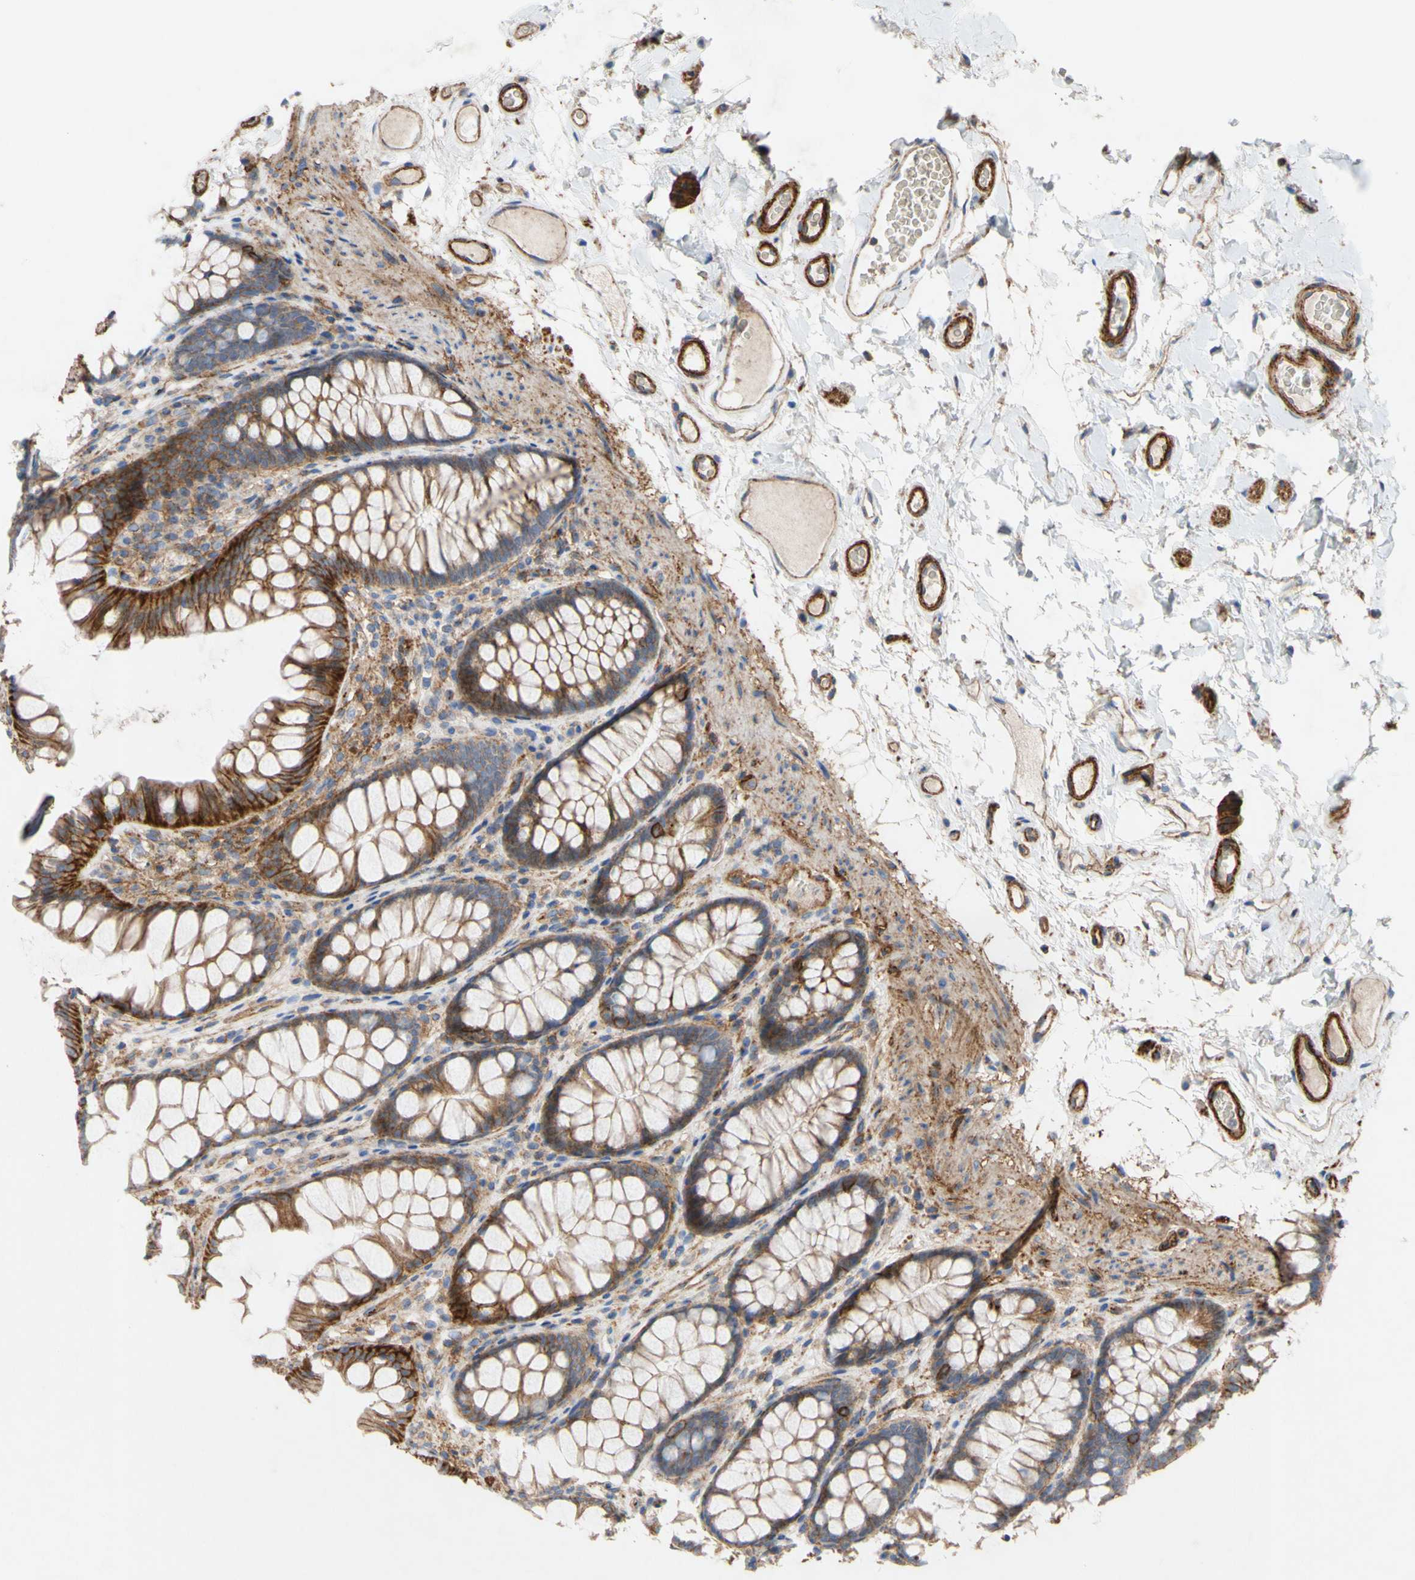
{"staining": {"intensity": "strong", "quantity": ">75%", "location": "cytoplasmic/membranous"}, "tissue": "colon", "cell_type": "Endothelial cells", "image_type": "normal", "snomed": [{"axis": "morphology", "description": "Normal tissue, NOS"}, {"axis": "topography", "description": "Colon"}], "caption": "Benign colon displays strong cytoplasmic/membranous positivity in about >75% of endothelial cells.", "gene": "ATP2A3", "patient": {"sex": "female", "age": 55}}